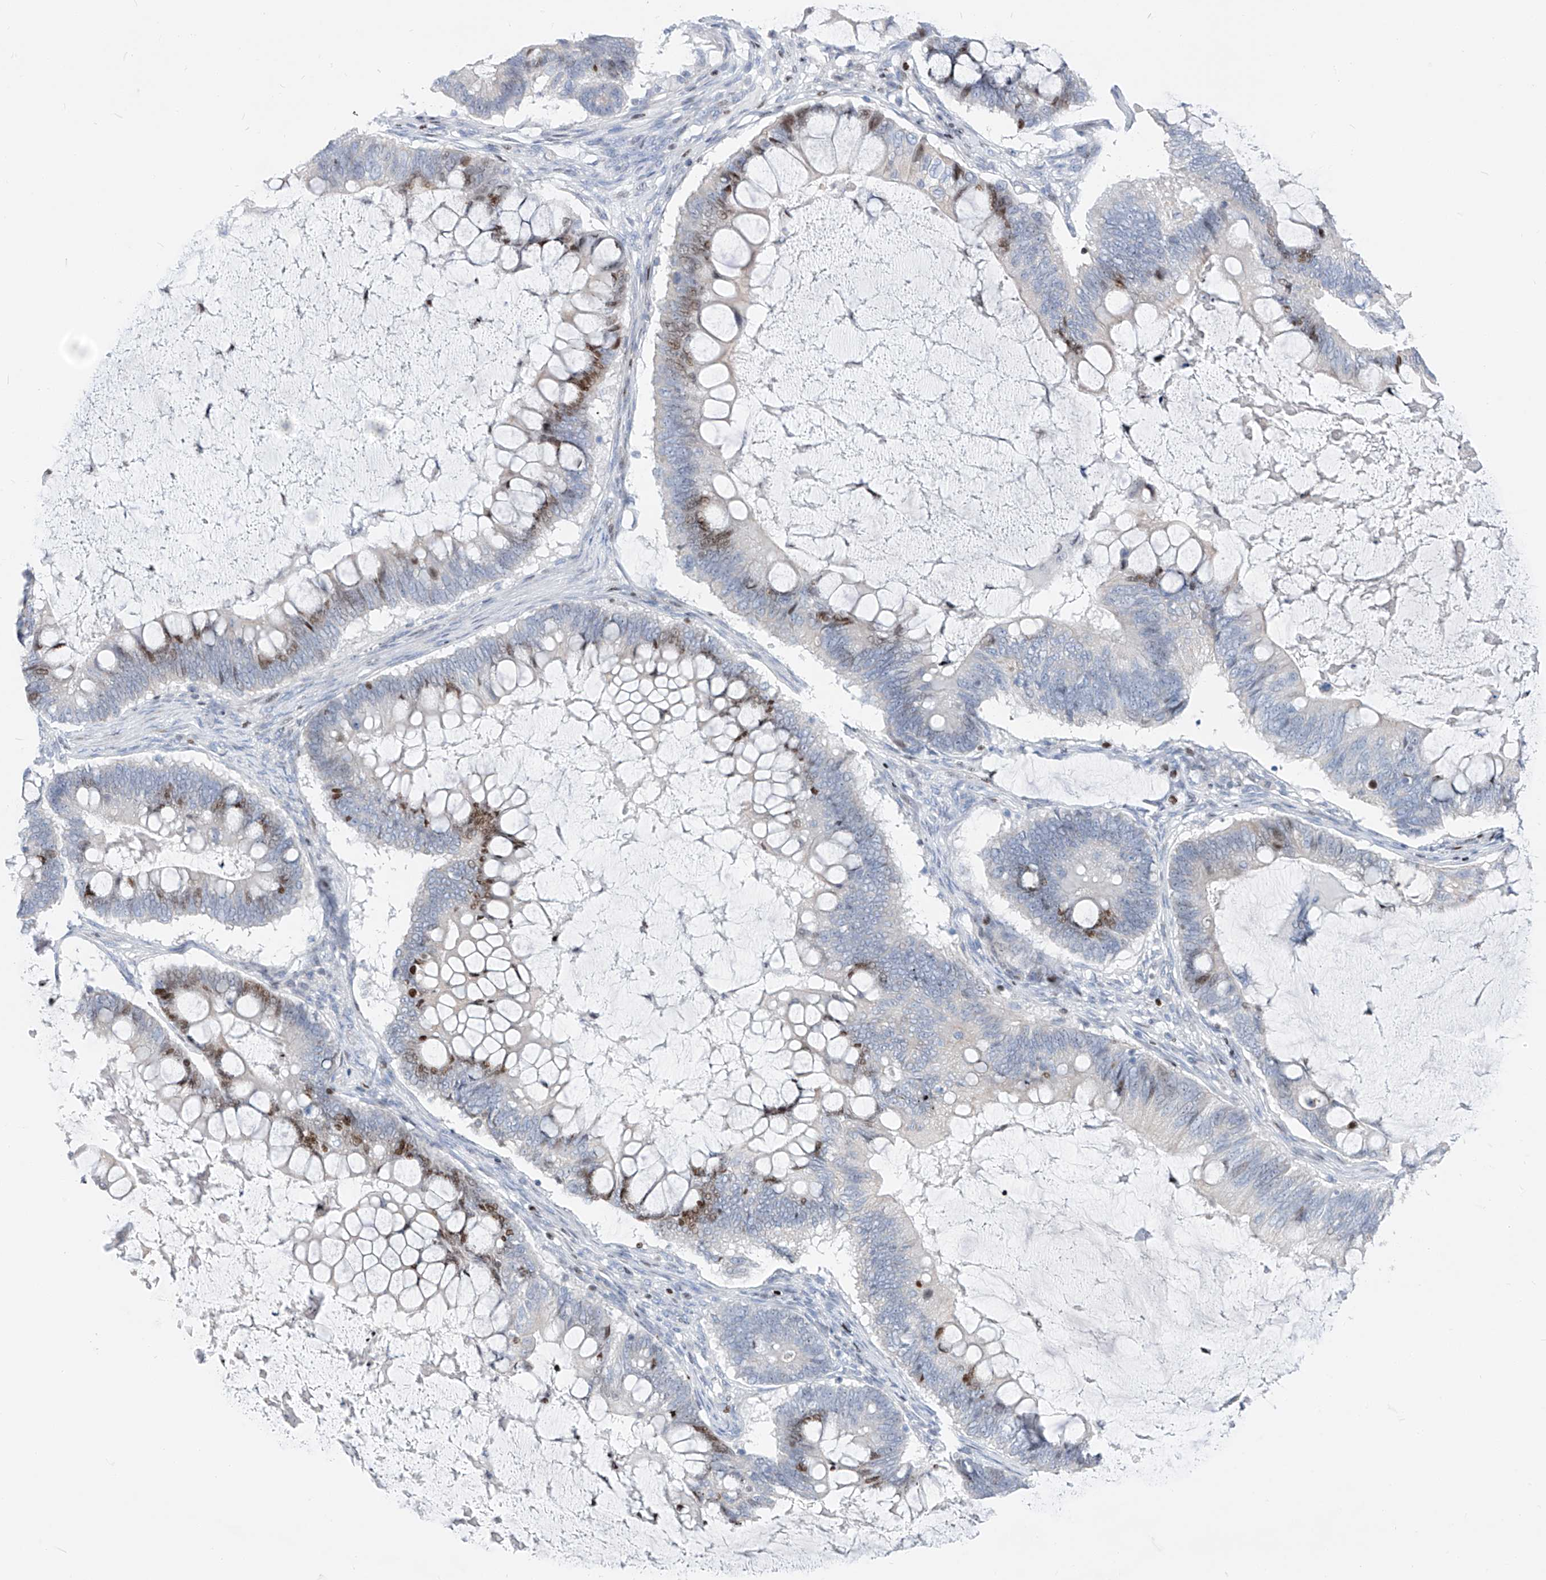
{"staining": {"intensity": "moderate", "quantity": "<25%", "location": "nuclear"}, "tissue": "ovarian cancer", "cell_type": "Tumor cells", "image_type": "cancer", "snomed": [{"axis": "morphology", "description": "Cystadenocarcinoma, mucinous, NOS"}, {"axis": "topography", "description": "Ovary"}], "caption": "This histopathology image demonstrates ovarian cancer stained with IHC to label a protein in brown. The nuclear of tumor cells show moderate positivity for the protein. Nuclei are counter-stained blue.", "gene": "FRS3", "patient": {"sex": "female", "age": 61}}